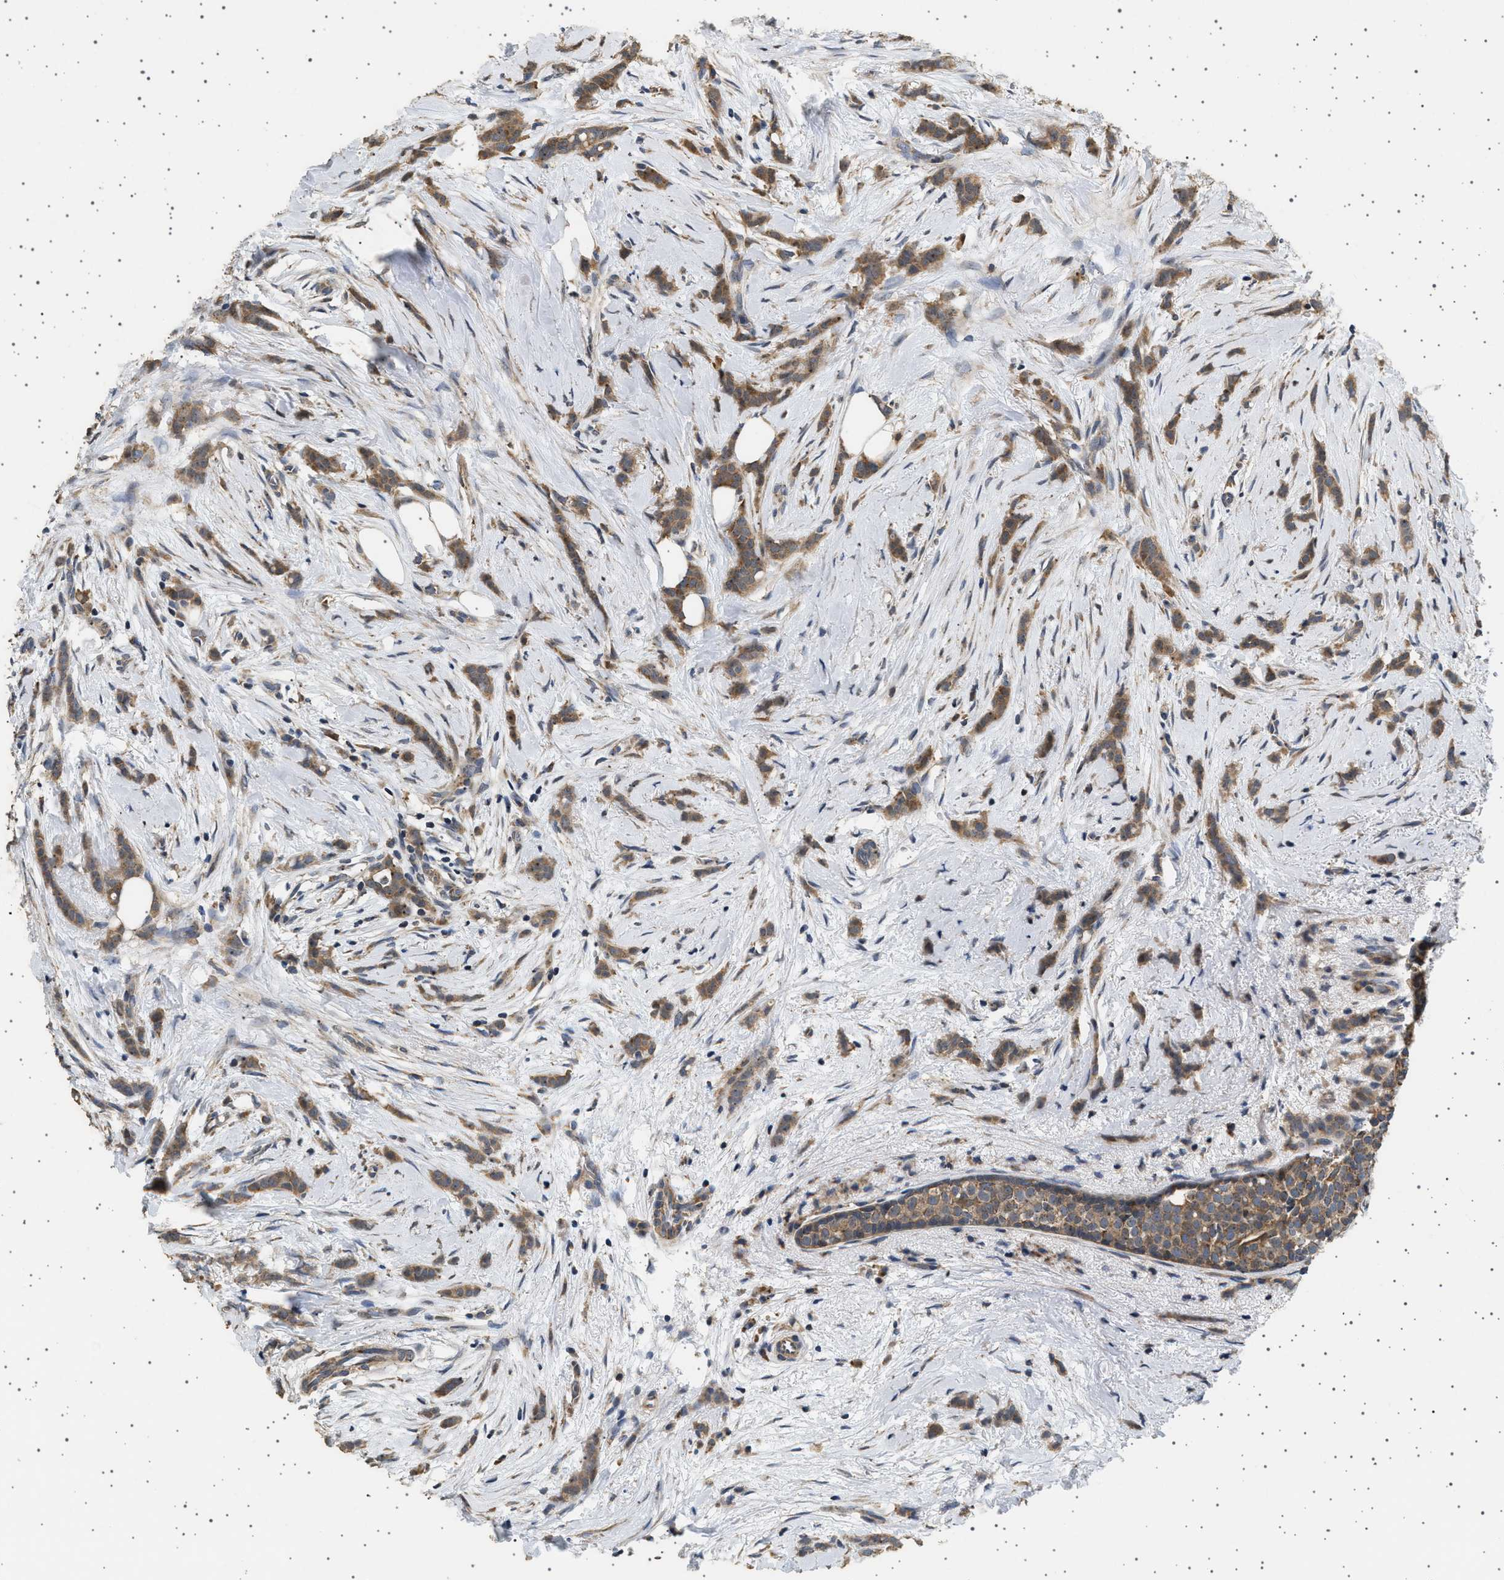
{"staining": {"intensity": "moderate", "quantity": ">75%", "location": "cytoplasmic/membranous"}, "tissue": "breast cancer", "cell_type": "Tumor cells", "image_type": "cancer", "snomed": [{"axis": "morphology", "description": "Lobular carcinoma, in situ"}, {"axis": "morphology", "description": "Lobular carcinoma"}, {"axis": "topography", "description": "Breast"}], "caption": "This is an image of immunohistochemistry staining of breast cancer, which shows moderate staining in the cytoplasmic/membranous of tumor cells.", "gene": "KCNA4", "patient": {"sex": "female", "age": 41}}